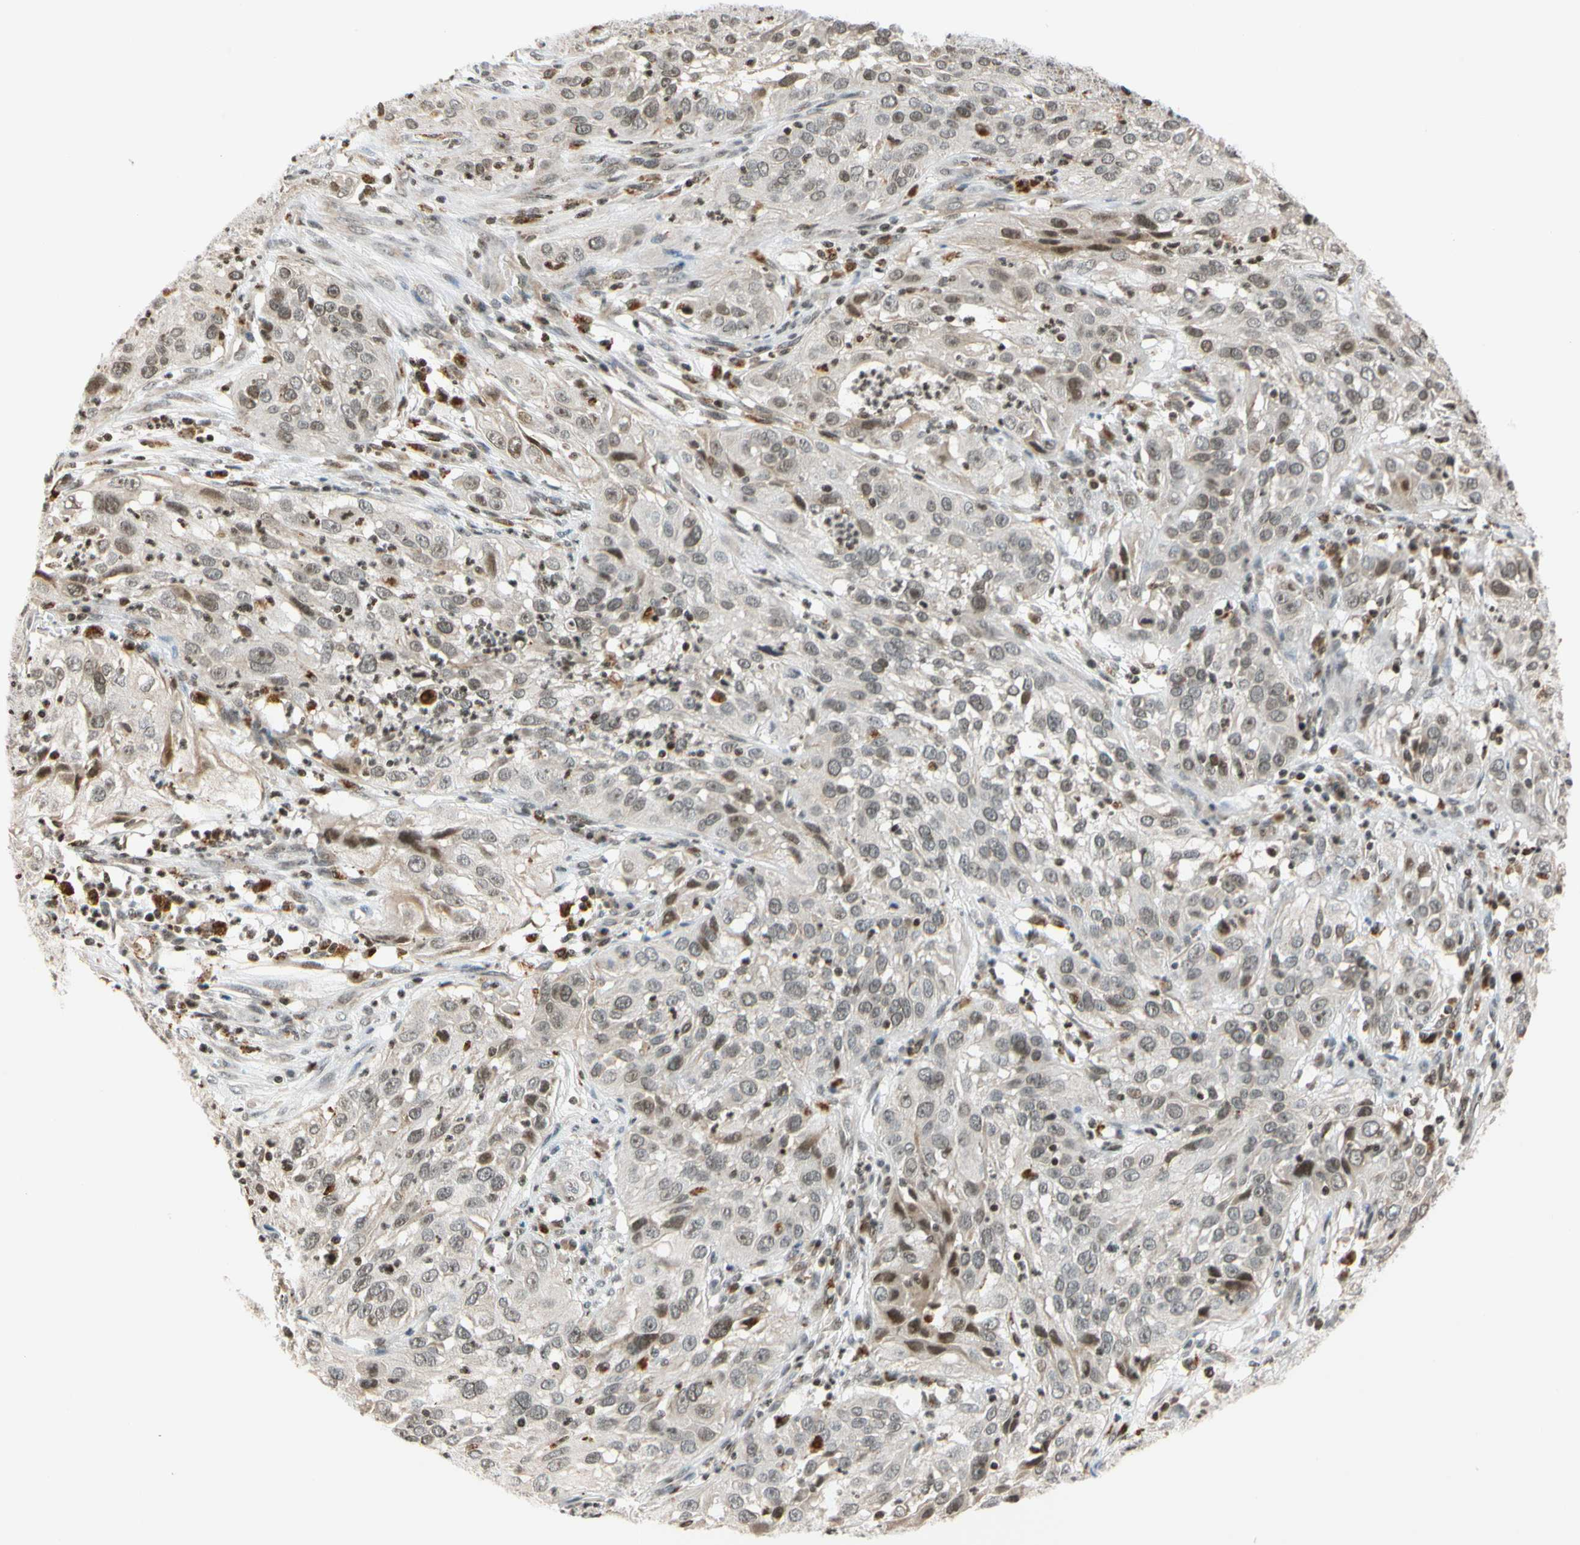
{"staining": {"intensity": "weak", "quantity": "25%-75%", "location": "cytoplasmic/membranous,nuclear"}, "tissue": "cervical cancer", "cell_type": "Tumor cells", "image_type": "cancer", "snomed": [{"axis": "morphology", "description": "Squamous cell carcinoma, NOS"}, {"axis": "topography", "description": "Cervix"}], "caption": "An immunohistochemistry photomicrograph of neoplastic tissue is shown. Protein staining in brown shows weak cytoplasmic/membranous and nuclear positivity in squamous cell carcinoma (cervical) within tumor cells.", "gene": "CDK7", "patient": {"sex": "female", "age": 32}}